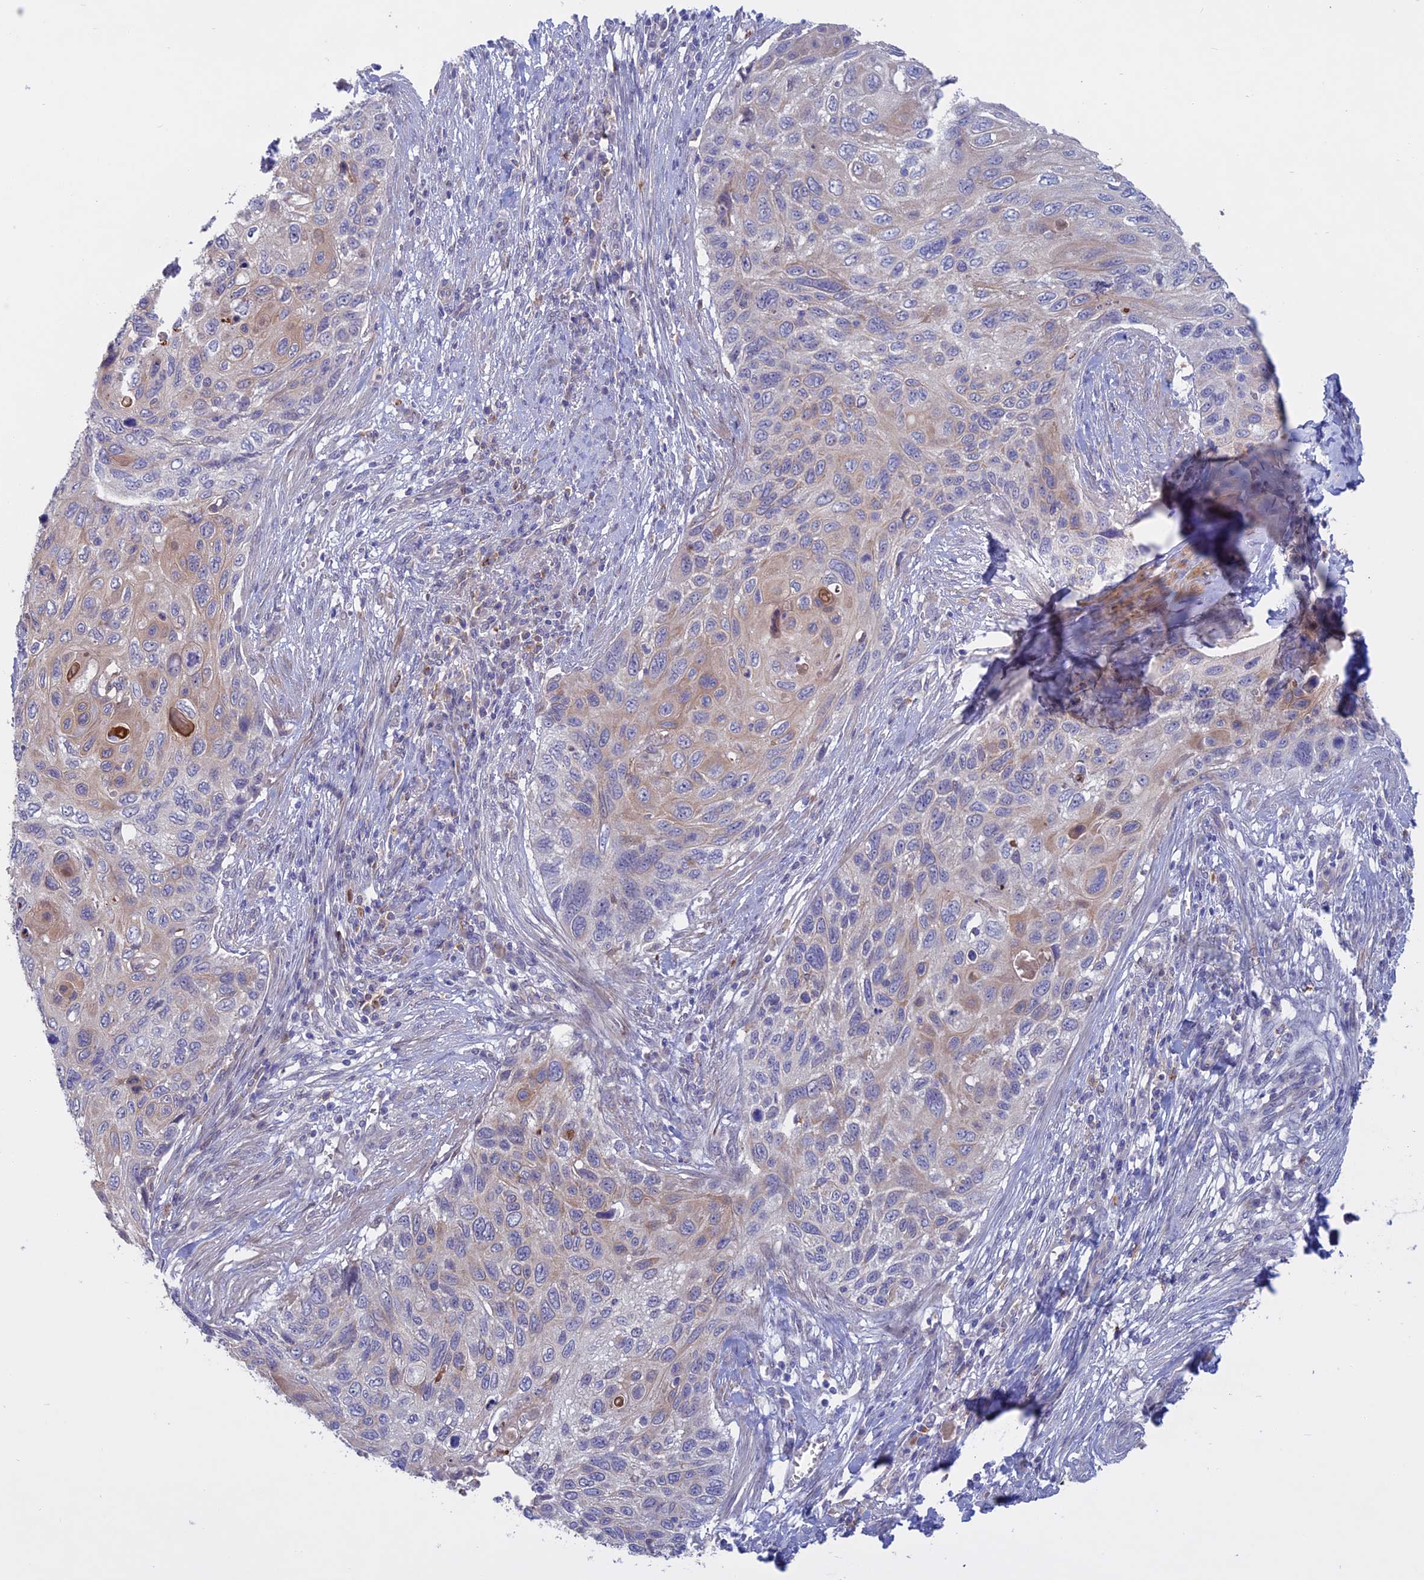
{"staining": {"intensity": "negative", "quantity": "none", "location": "none"}, "tissue": "cervical cancer", "cell_type": "Tumor cells", "image_type": "cancer", "snomed": [{"axis": "morphology", "description": "Squamous cell carcinoma, NOS"}, {"axis": "topography", "description": "Cervix"}], "caption": "Tumor cells show no significant positivity in squamous cell carcinoma (cervical).", "gene": "SLC2A6", "patient": {"sex": "female", "age": 70}}